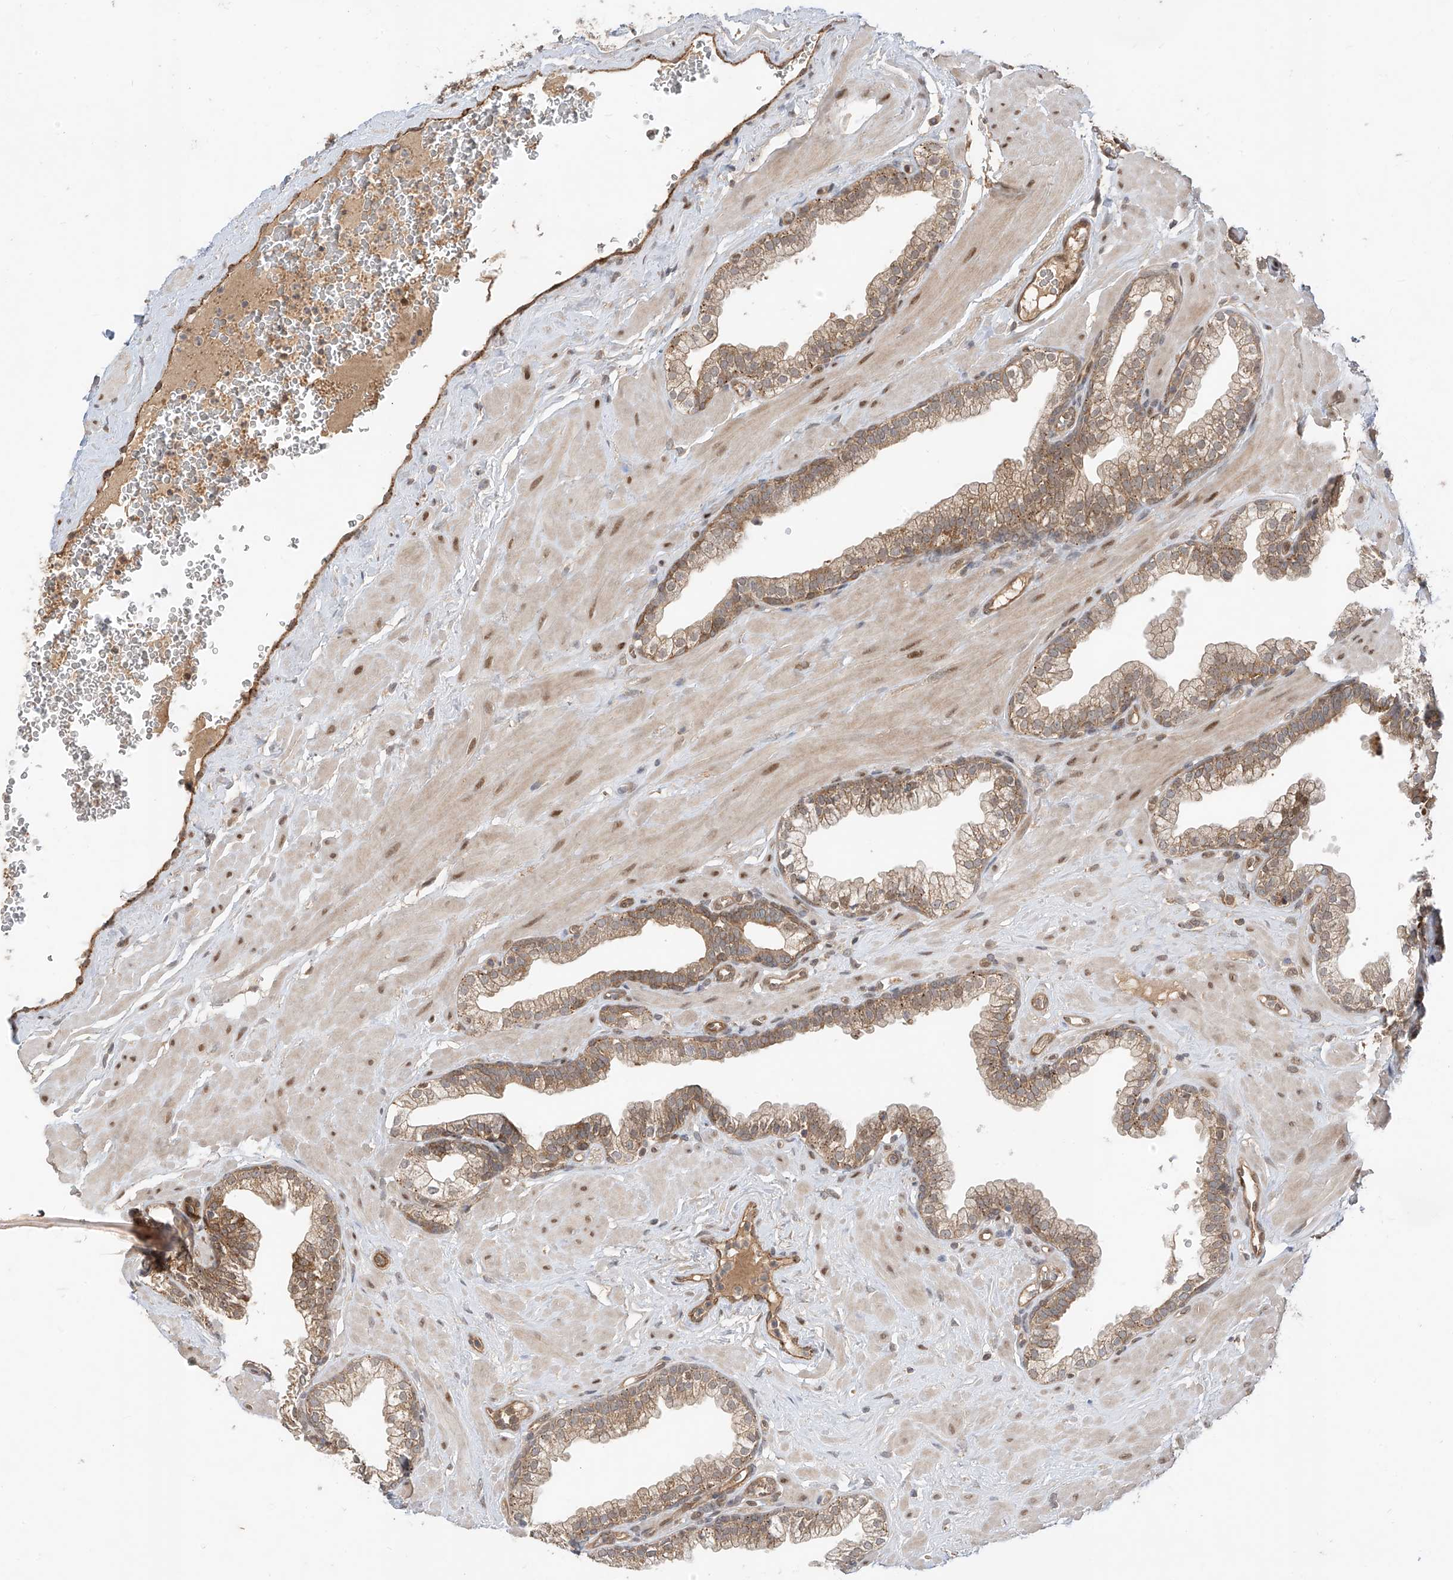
{"staining": {"intensity": "moderate", "quantity": "<25%", "location": "cytoplasmic/membranous"}, "tissue": "prostate", "cell_type": "Glandular cells", "image_type": "normal", "snomed": [{"axis": "morphology", "description": "Normal tissue, NOS"}, {"axis": "morphology", "description": "Urothelial carcinoma, Low grade"}, {"axis": "topography", "description": "Urinary bladder"}, {"axis": "topography", "description": "Prostate"}], "caption": "Moderate cytoplasmic/membranous positivity is identified in about <25% of glandular cells in normal prostate.", "gene": "MRTFA", "patient": {"sex": "male", "age": 60}}